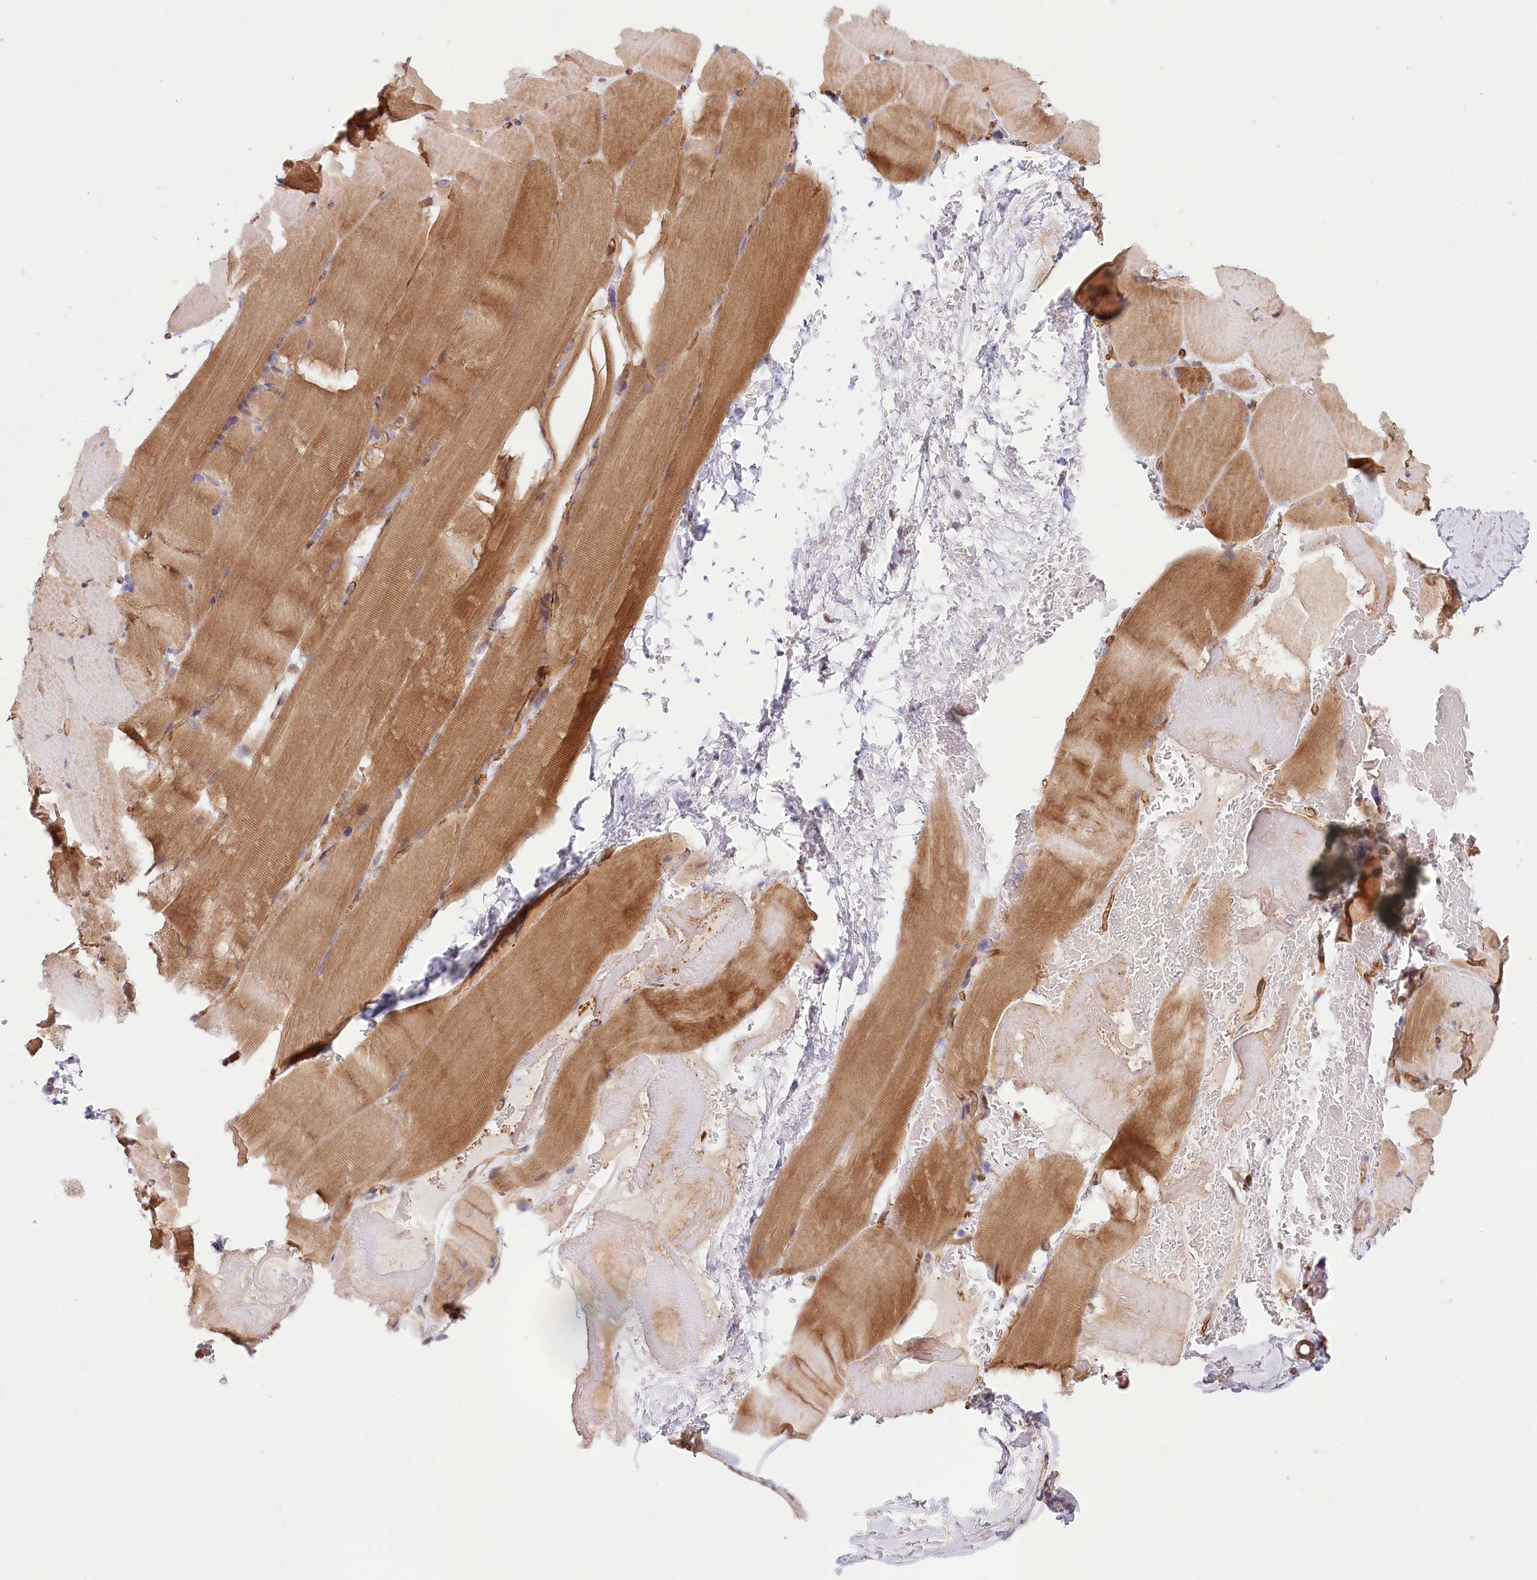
{"staining": {"intensity": "moderate", "quantity": ">75%", "location": "cytoplasmic/membranous"}, "tissue": "skeletal muscle", "cell_type": "Myocytes", "image_type": "normal", "snomed": [{"axis": "morphology", "description": "Normal tissue, NOS"}, {"axis": "topography", "description": "Skeletal muscle"}, {"axis": "topography", "description": "Parathyroid gland"}], "caption": "Immunohistochemistry histopathology image of benign human skeletal muscle stained for a protein (brown), which reveals medium levels of moderate cytoplasmic/membranous expression in about >75% of myocytes.", "gene": "CEP70", "patient": {"sex": "female", "age": 37}}